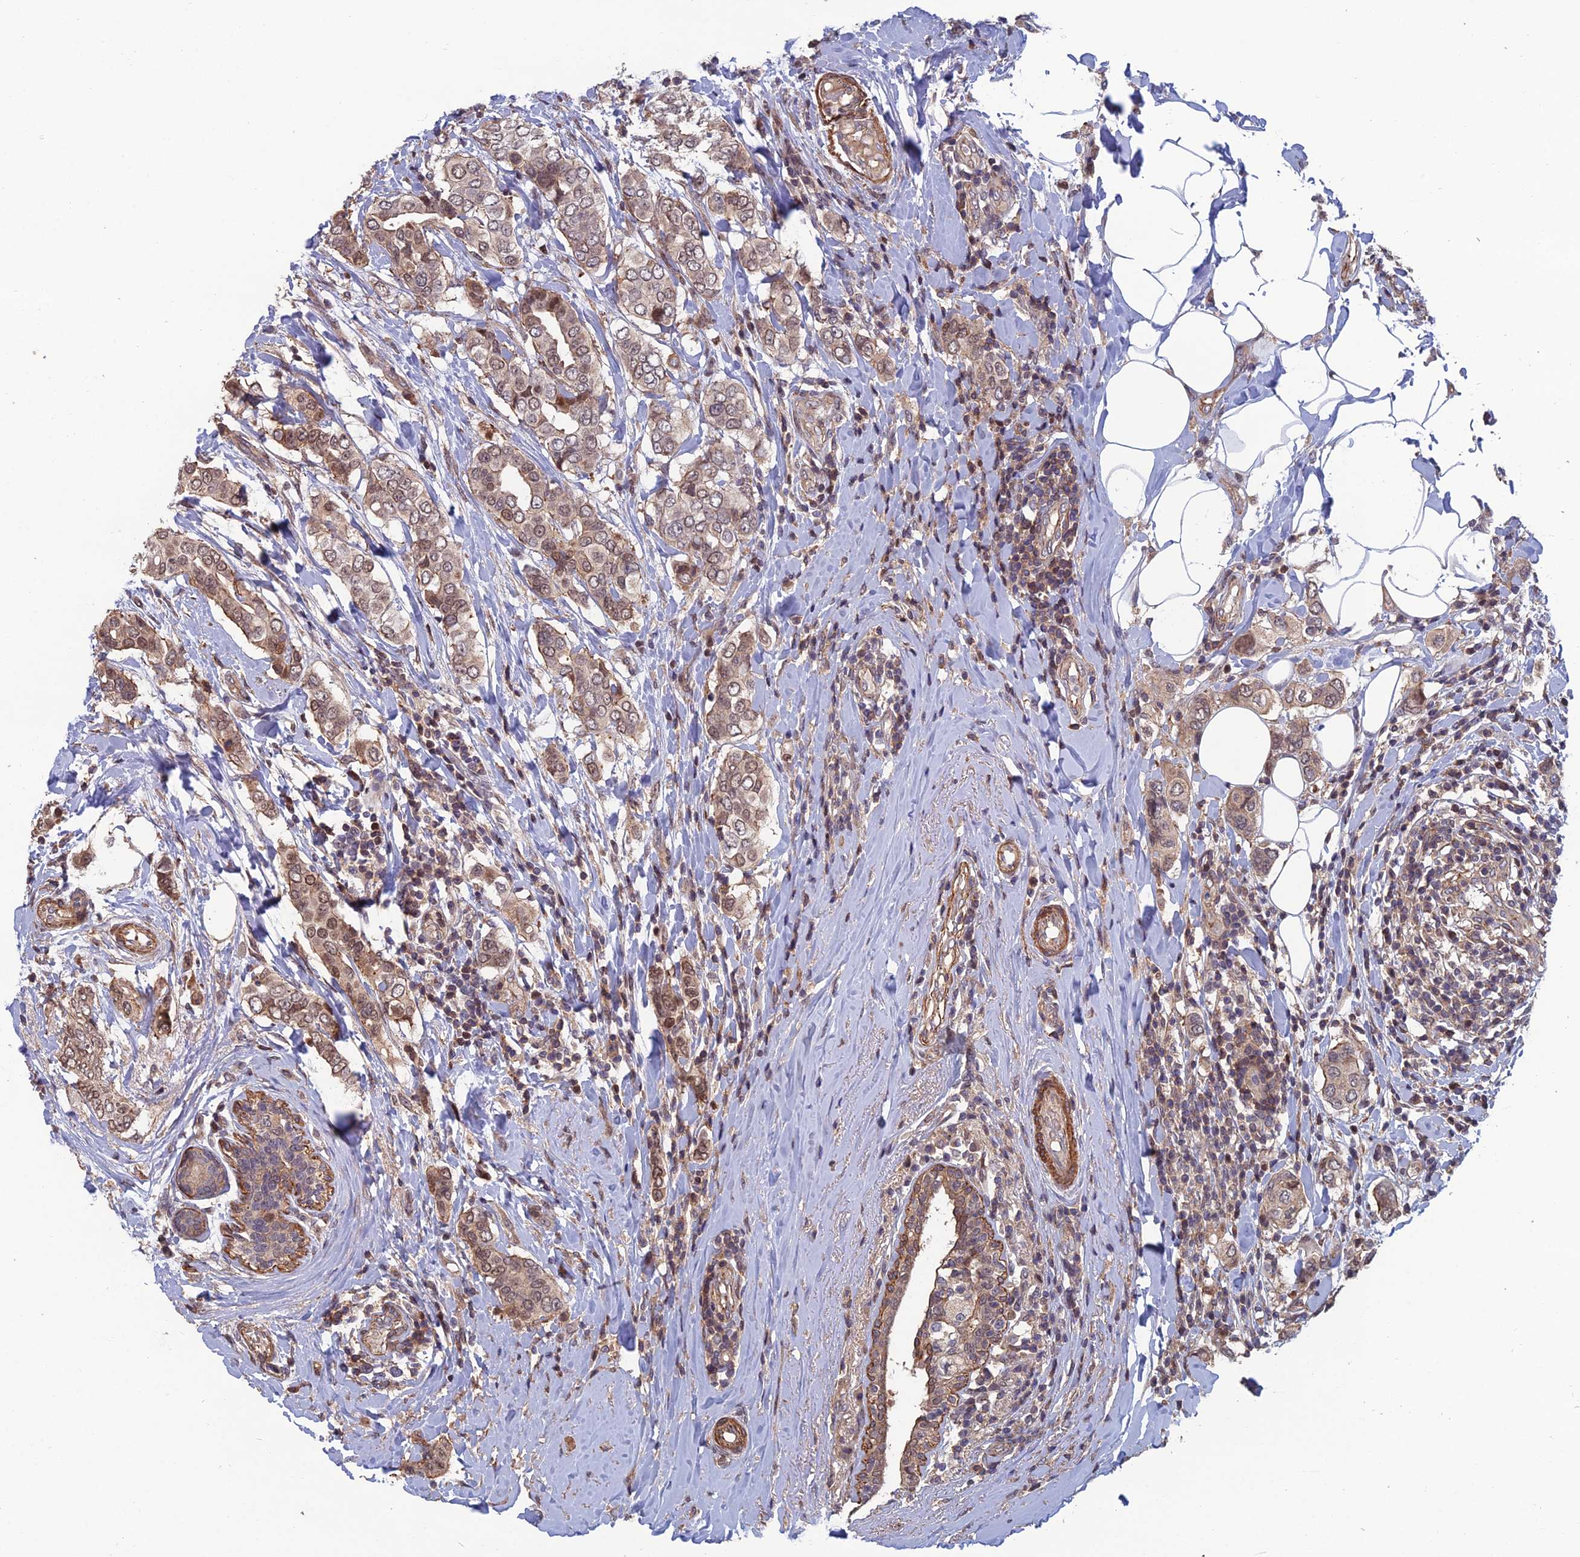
{"staining": {"intensity": "moderate", "quantity": ">75%", "location": "cytoplasmic/membranous,nuclear"}, "tissue": "breast cancer", "cell_type": "Tumor cells", "image_type": "cancer", "snomed": [{"axis": "morphology", "description": "Lobular carcinoma"}, {"axis": "topography", "description": "Breast"}], "caption": "A medium amount of moderate cytoplasmic/membranous and nuclear positivity is present in about >75% of tumor cells in breast cancer (lobular carcinoma) tissue.", "gene": "CCDC183", "patient": {"sex": "female", "age": 51}}